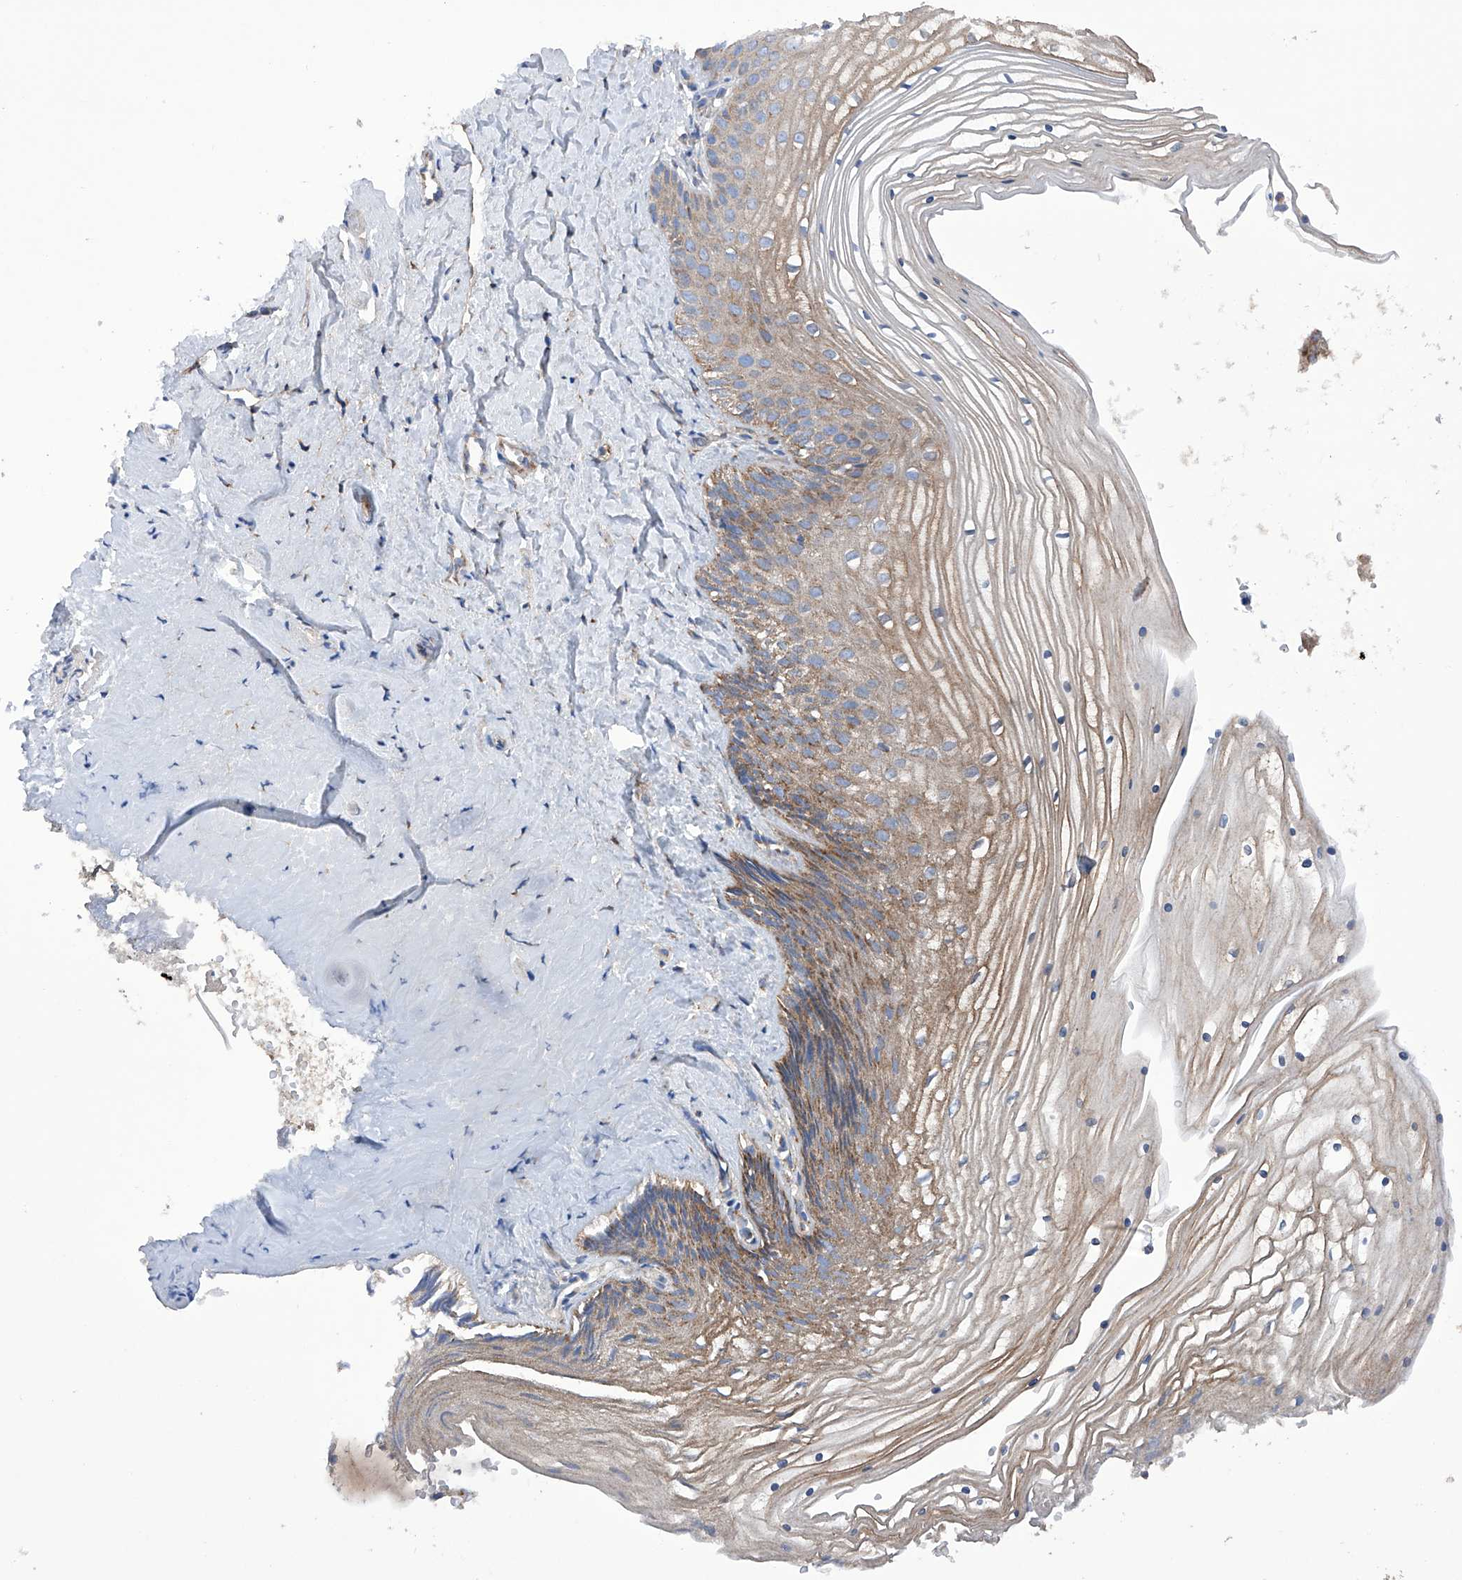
{"staining": {"intensity": "moderate", "quantity": ">75%", "location": "cytoplasmic/membranous"}, "tissue": "vagina", "cell_type": "Squamous epithelial cells", "image_type": "normal", "snomed": [{"axis": "morphology", "description": "Normal tissue, NOS"}, {"axis": "topography", "description": "Vagina"}, {"axis": "topography", "description": "Cervix"}], "caption": "Moderate cytoplasmic/membranous positivity for a protein is identified in about >75% of squamous epithelial cells of benign vagina using IHC.", "gene": "EFCAB2", "patient": {"sex": "female", "age": 40}}